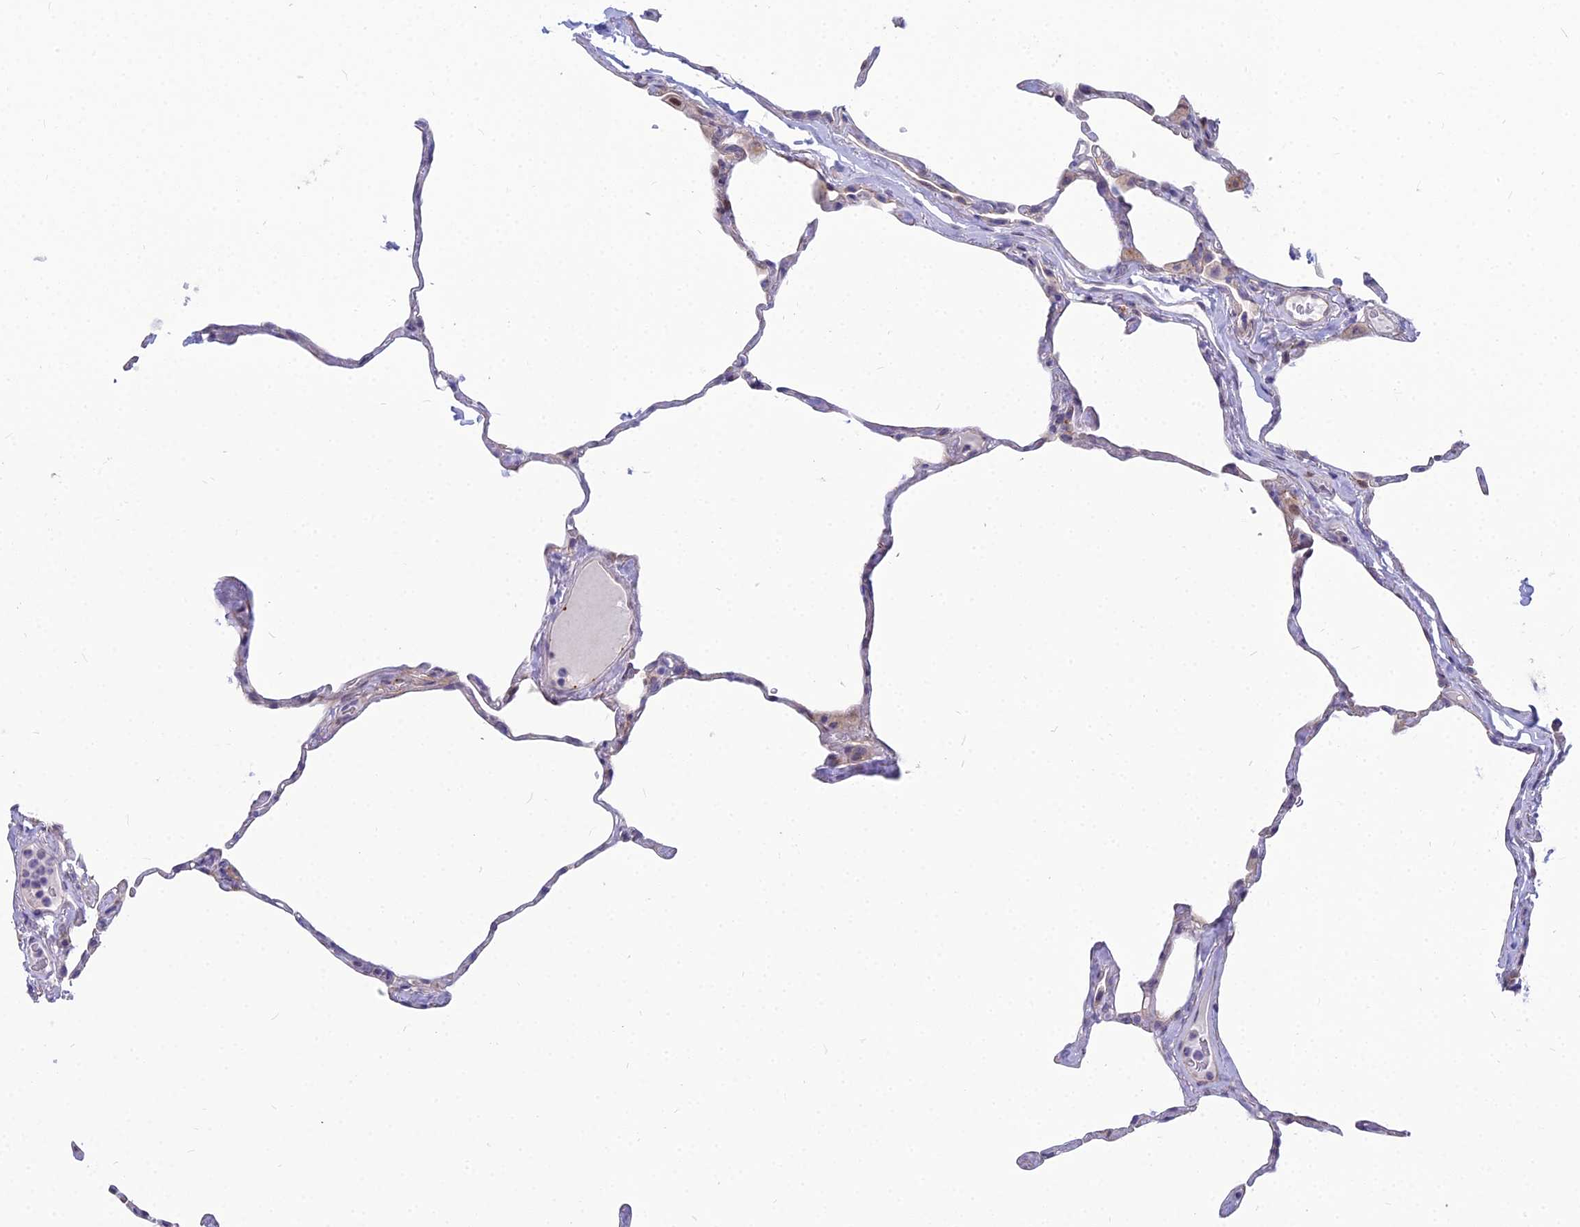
{"staining": {"intensity": "negative", "quantity": "none", "location": "none"}, "tissue": "lung", "cell_type": "Alveolar cells", "image_type": "normal", "snomed": [{"axis": "morphology", "description": "Normal tissue, NOS"}, {"axis": "topography", "description": "Lung"}], "caption": "Immunohistochemistry photomicrograph of unremarkable lung stained for a protein (brown), which reveals no positivity in alveolar cells.", "gene": "ENSG00000285920", "patient": {"sex": "male", "age": 65}}